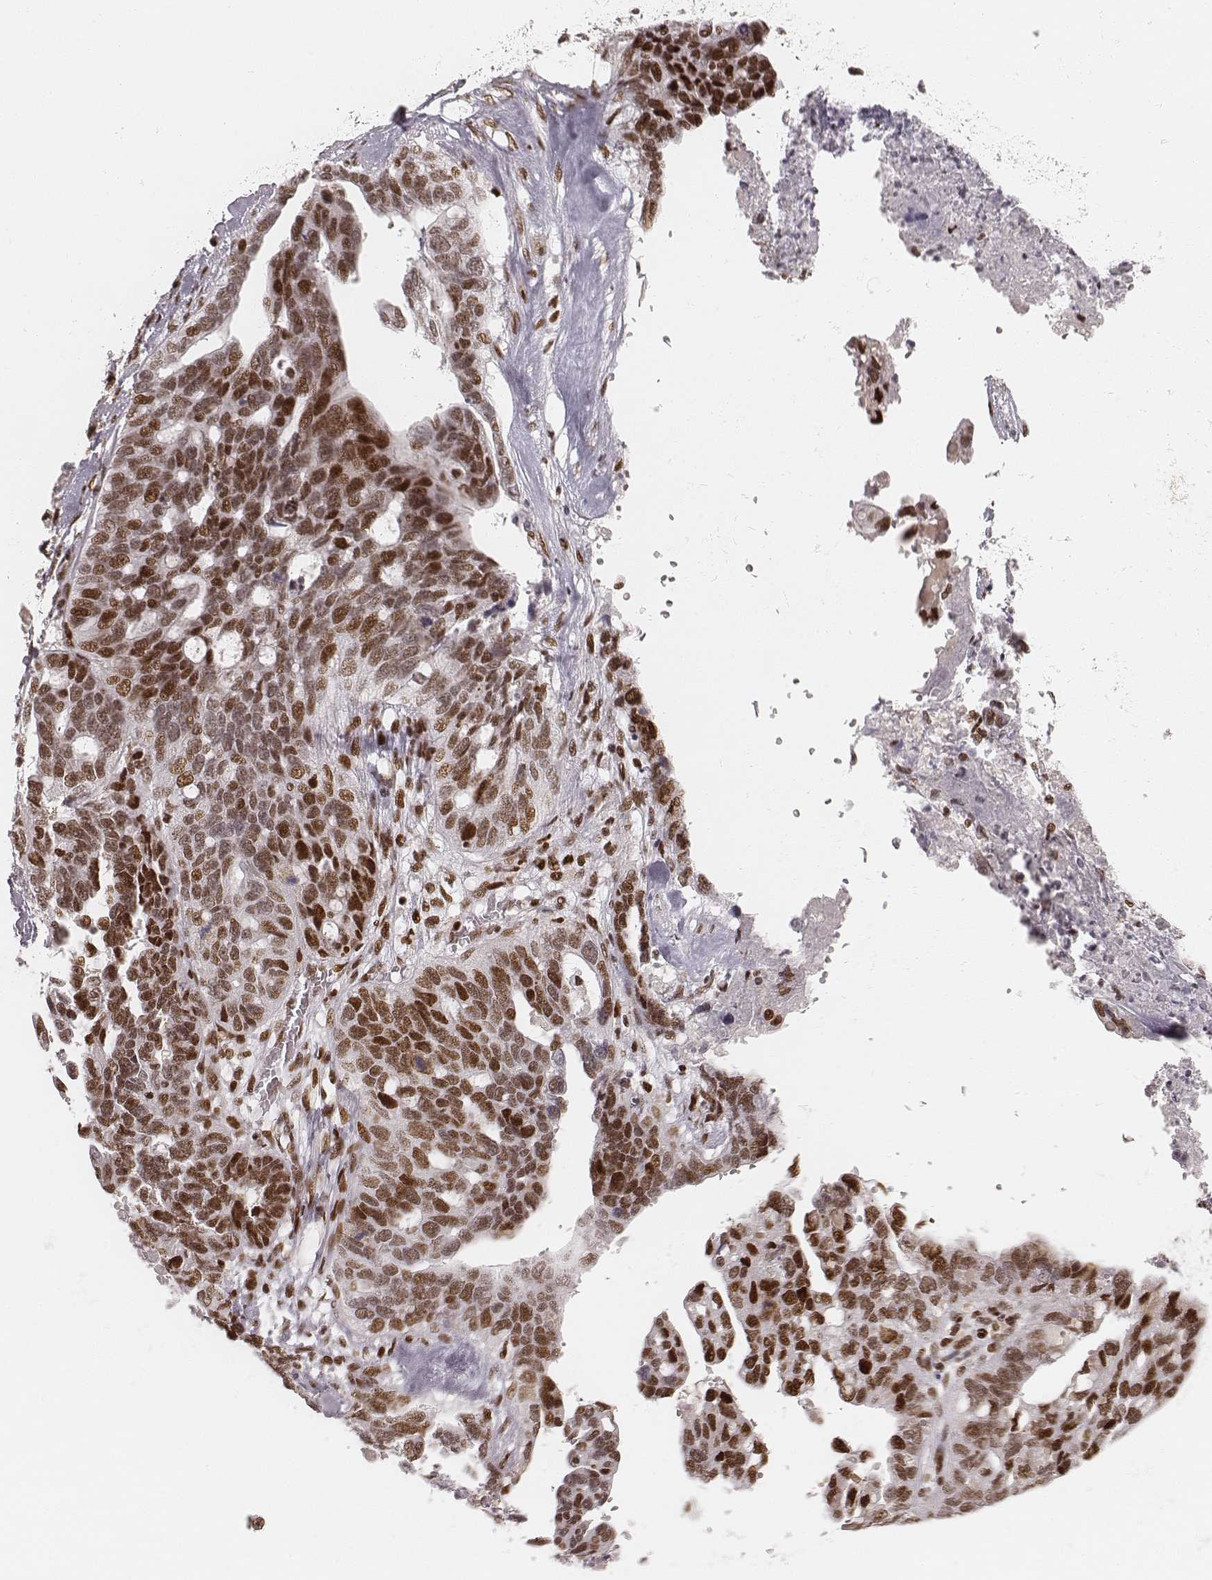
{"staining": {"intensity": "moderate", "quantity": ">75%", "location": "nuclear"}, "tissue": "ovarian cancer", "cell_type": "Tumor cells", "image_type": "cancer", "snomed": [{"axis": "morphology", "description": "Cystadenocarcinoma, serous, NOS"}, {"axis": "topography", "description": "Ovary"}], "caption": "IHC (DAB) staining of human ovarian serous cystadenocarcinoma displays moderate nuclear protein expression in approximately >75% of tumor cells.", "gene": "HNRNPC", "patient": {"sex": "female", "age": 69}}